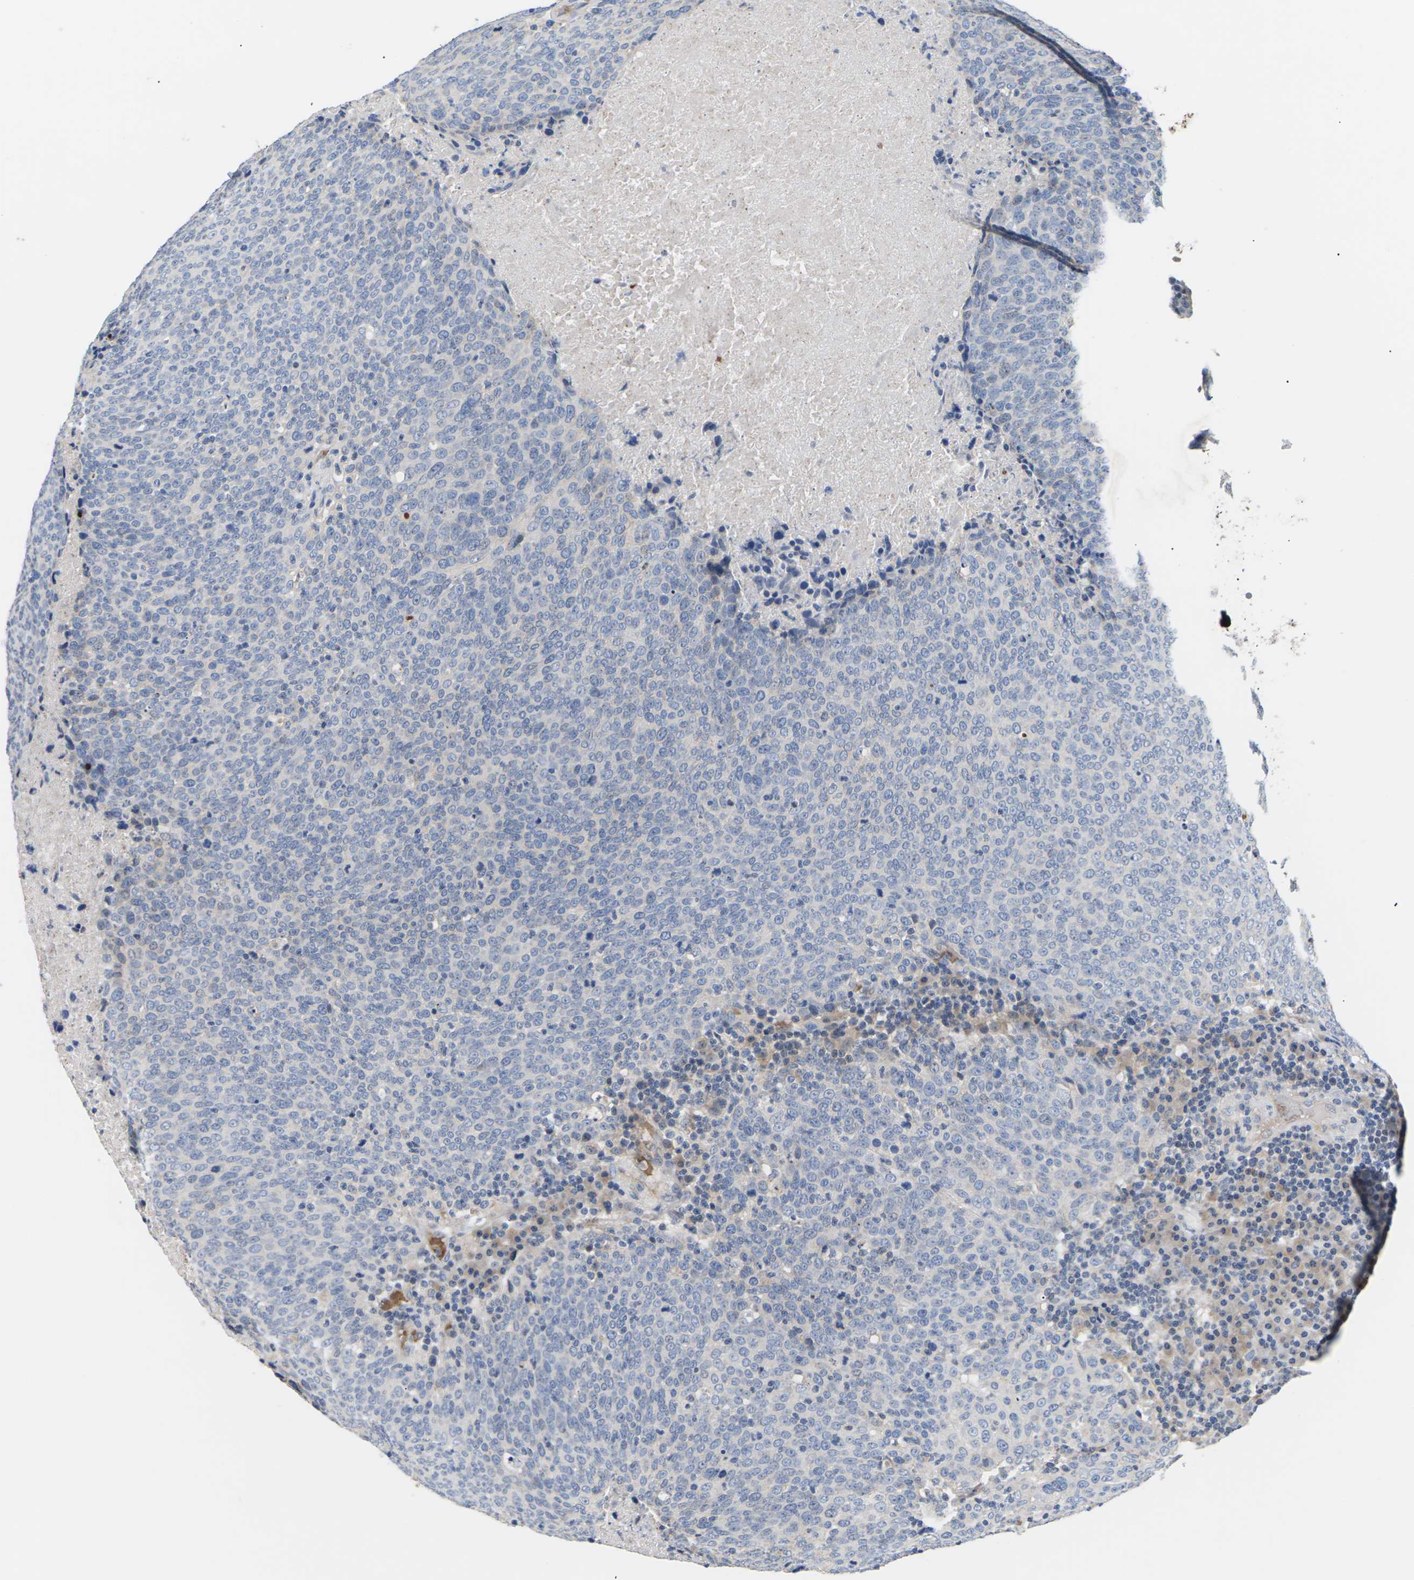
{"staining": {"intensity": "negative", "quantity": "none", "location": "none"}, "tissue": "head and neck cancer", "cell_type": "Tumor cells", "image_type": "cancer", "snomed": [{"axis": "morphology", "description": "Squamous cell carcinoma, NOS"}, {"axis": "morphology", "description": "Squamous cell carcinoma, metastatic, NOS"}, {"axis": "topography", "description": "Lymph node"}, {"axis": "topography", "description": "Head-Neck"}], "caption": "Head and neck cancer (squamous cell carcinoma) stained for a protein using immunohistochemistry exhibits no positivity tumor cells.", "gene": "TMCO4", "patient": {"sex": "male", "age": 62}}